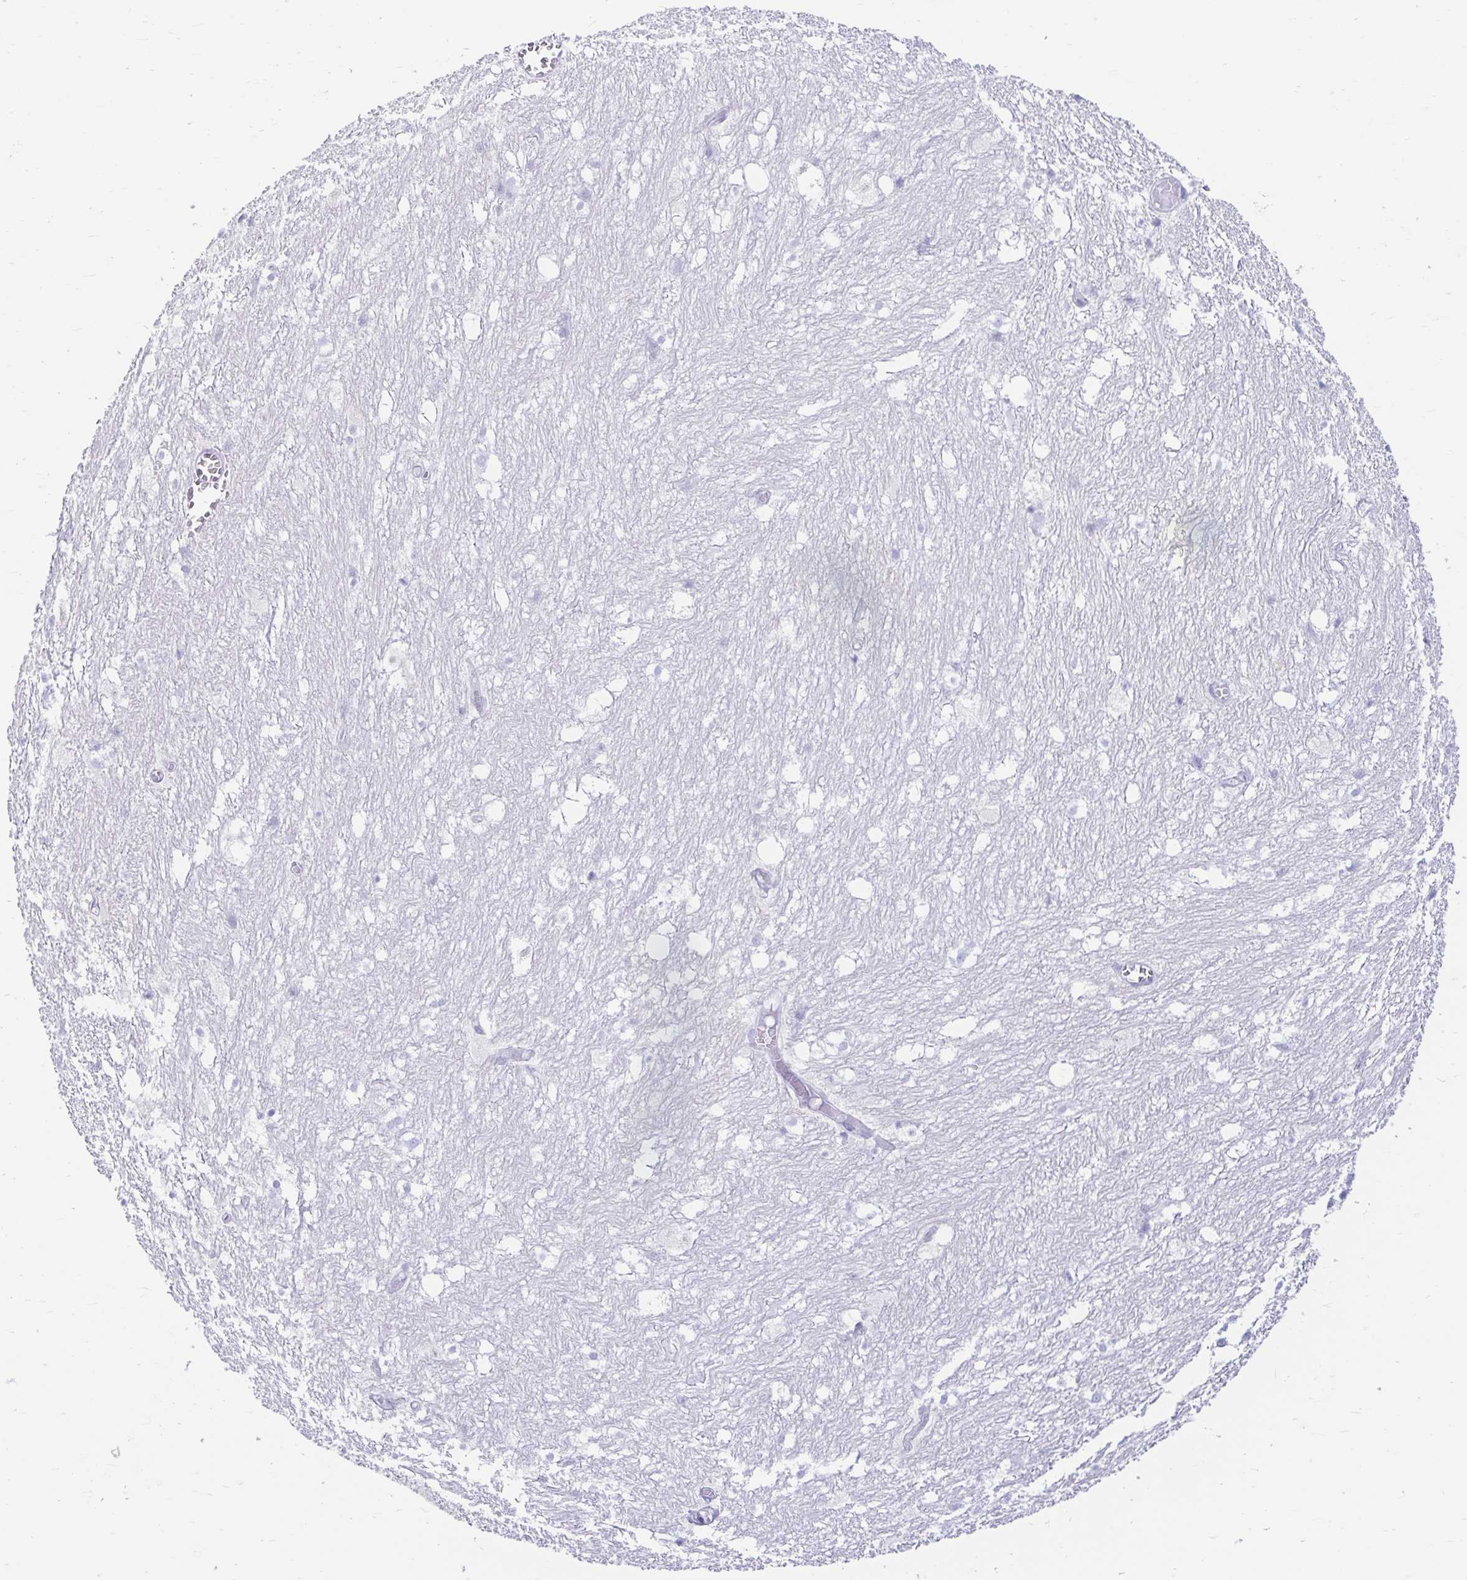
{"staining": {"intensity": "negative", "quantity": "none", "location": "none"}, "tissue": "hippocampus", "cell_type": "Glial cells", "image_type": "normal", "snomed": [{"axis": "morphology", "description": "Normal tissue, NOS"}, {"axis": "topography", "description": "Hippocampus"}], "caption": "The immunohistochemistry (IHC) histopathology image has no significant staining in glial cells of hippocampus.", "gene": "ERICH6", "patient": {"sex": "female", "age": 52}}